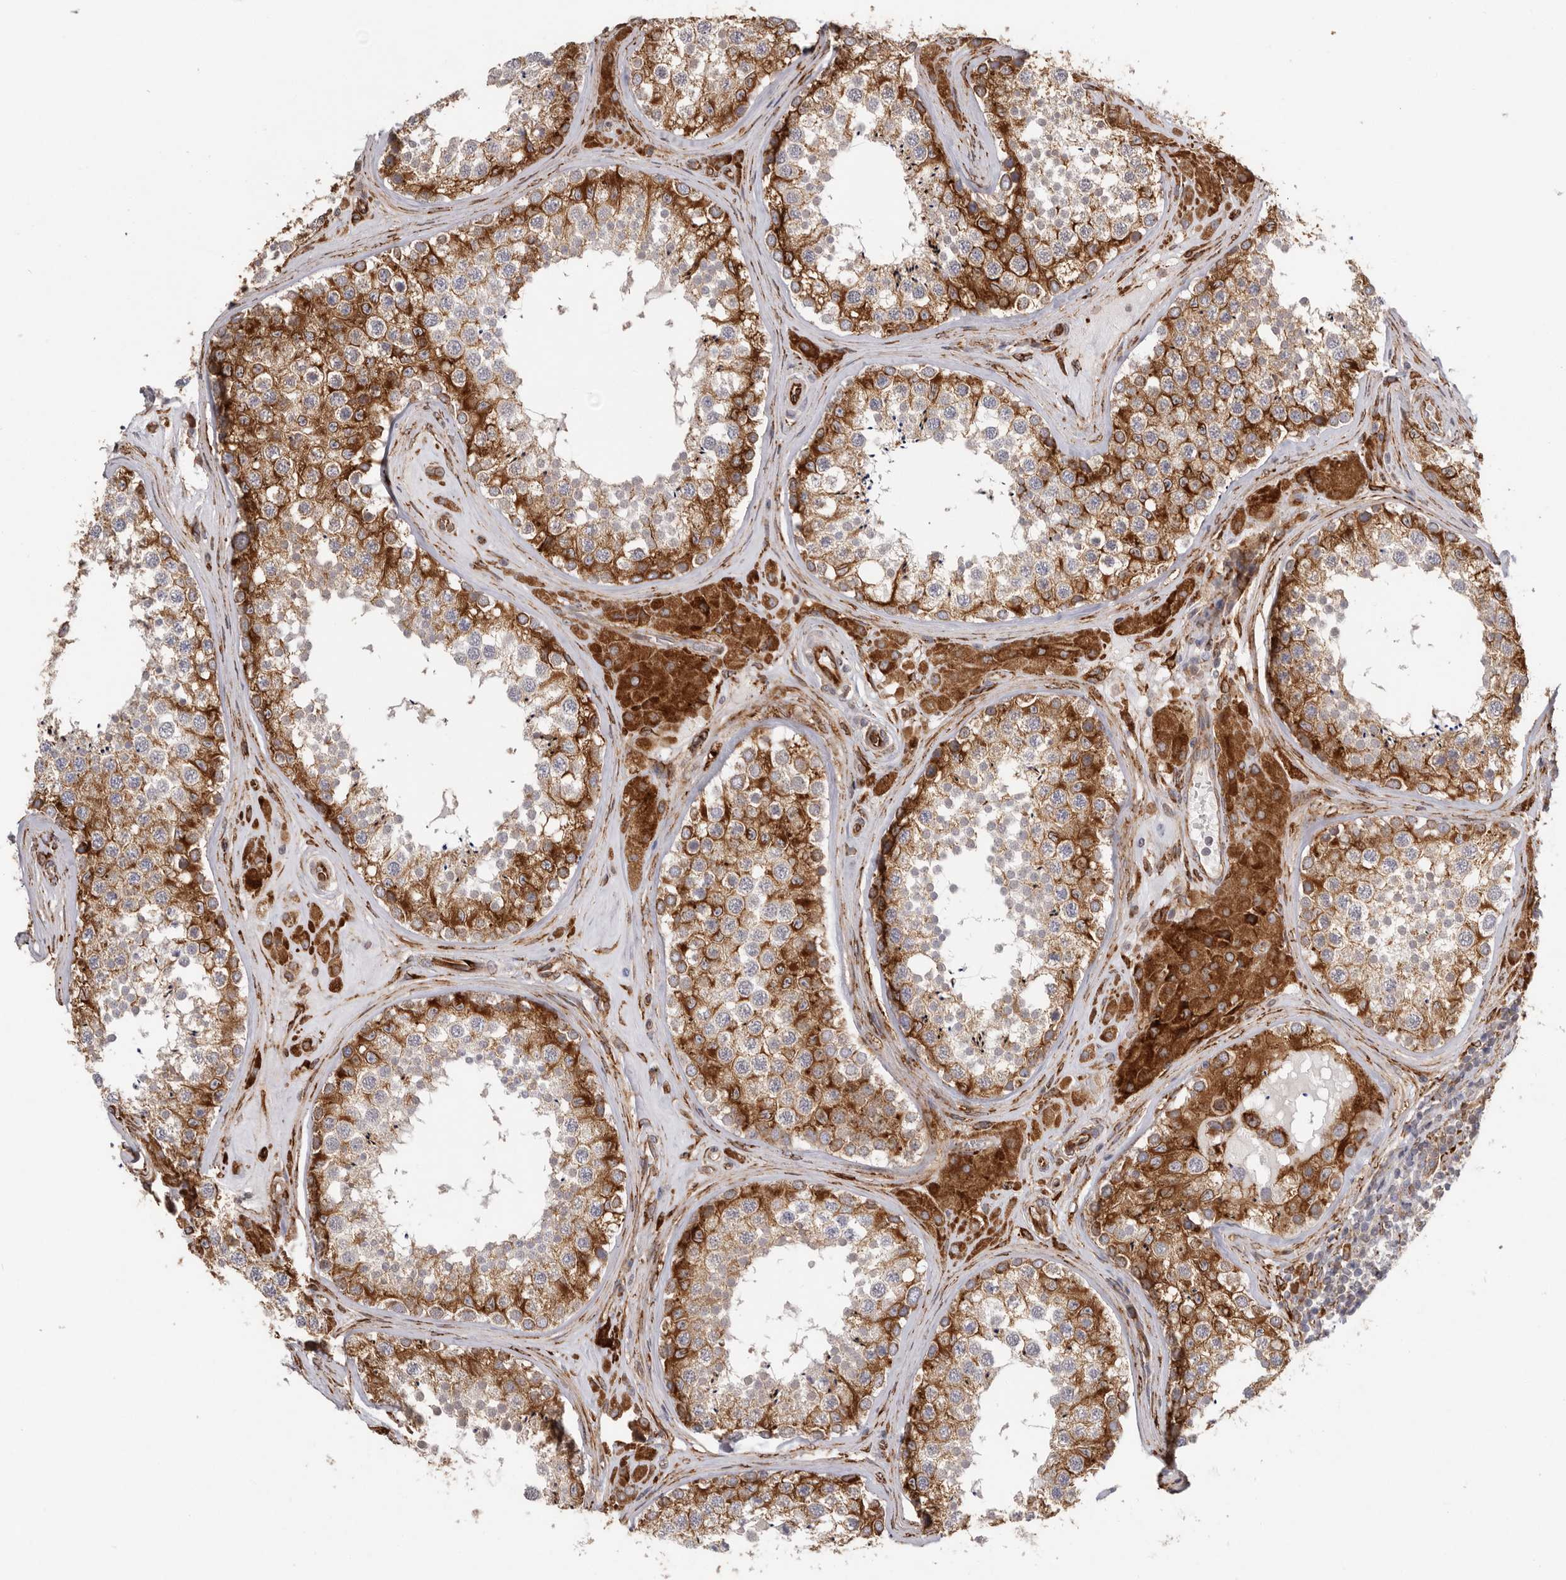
{"staining": {"intensity": "strong", "quantity": "25%-75%", "location": "cytoplasmic/membranous"}, "tissue": "testis", "cell_type": "Cells in seminiferous ducts", "image_type": "normal", "snomed": [{"axis": "morphology", "description": "Normal tissue, NOS"}, {"axis": "topography", "description": "Testis"}], "caption": "Strong cytoplasmic/membranous expression for a protein is present in approximately 25%-75% of cells in seminiferous ducts of benign testis using immunohistochemistry (IHC).", "gene": "WDTC1", "patient": {"sex": "male", "age": 46}}